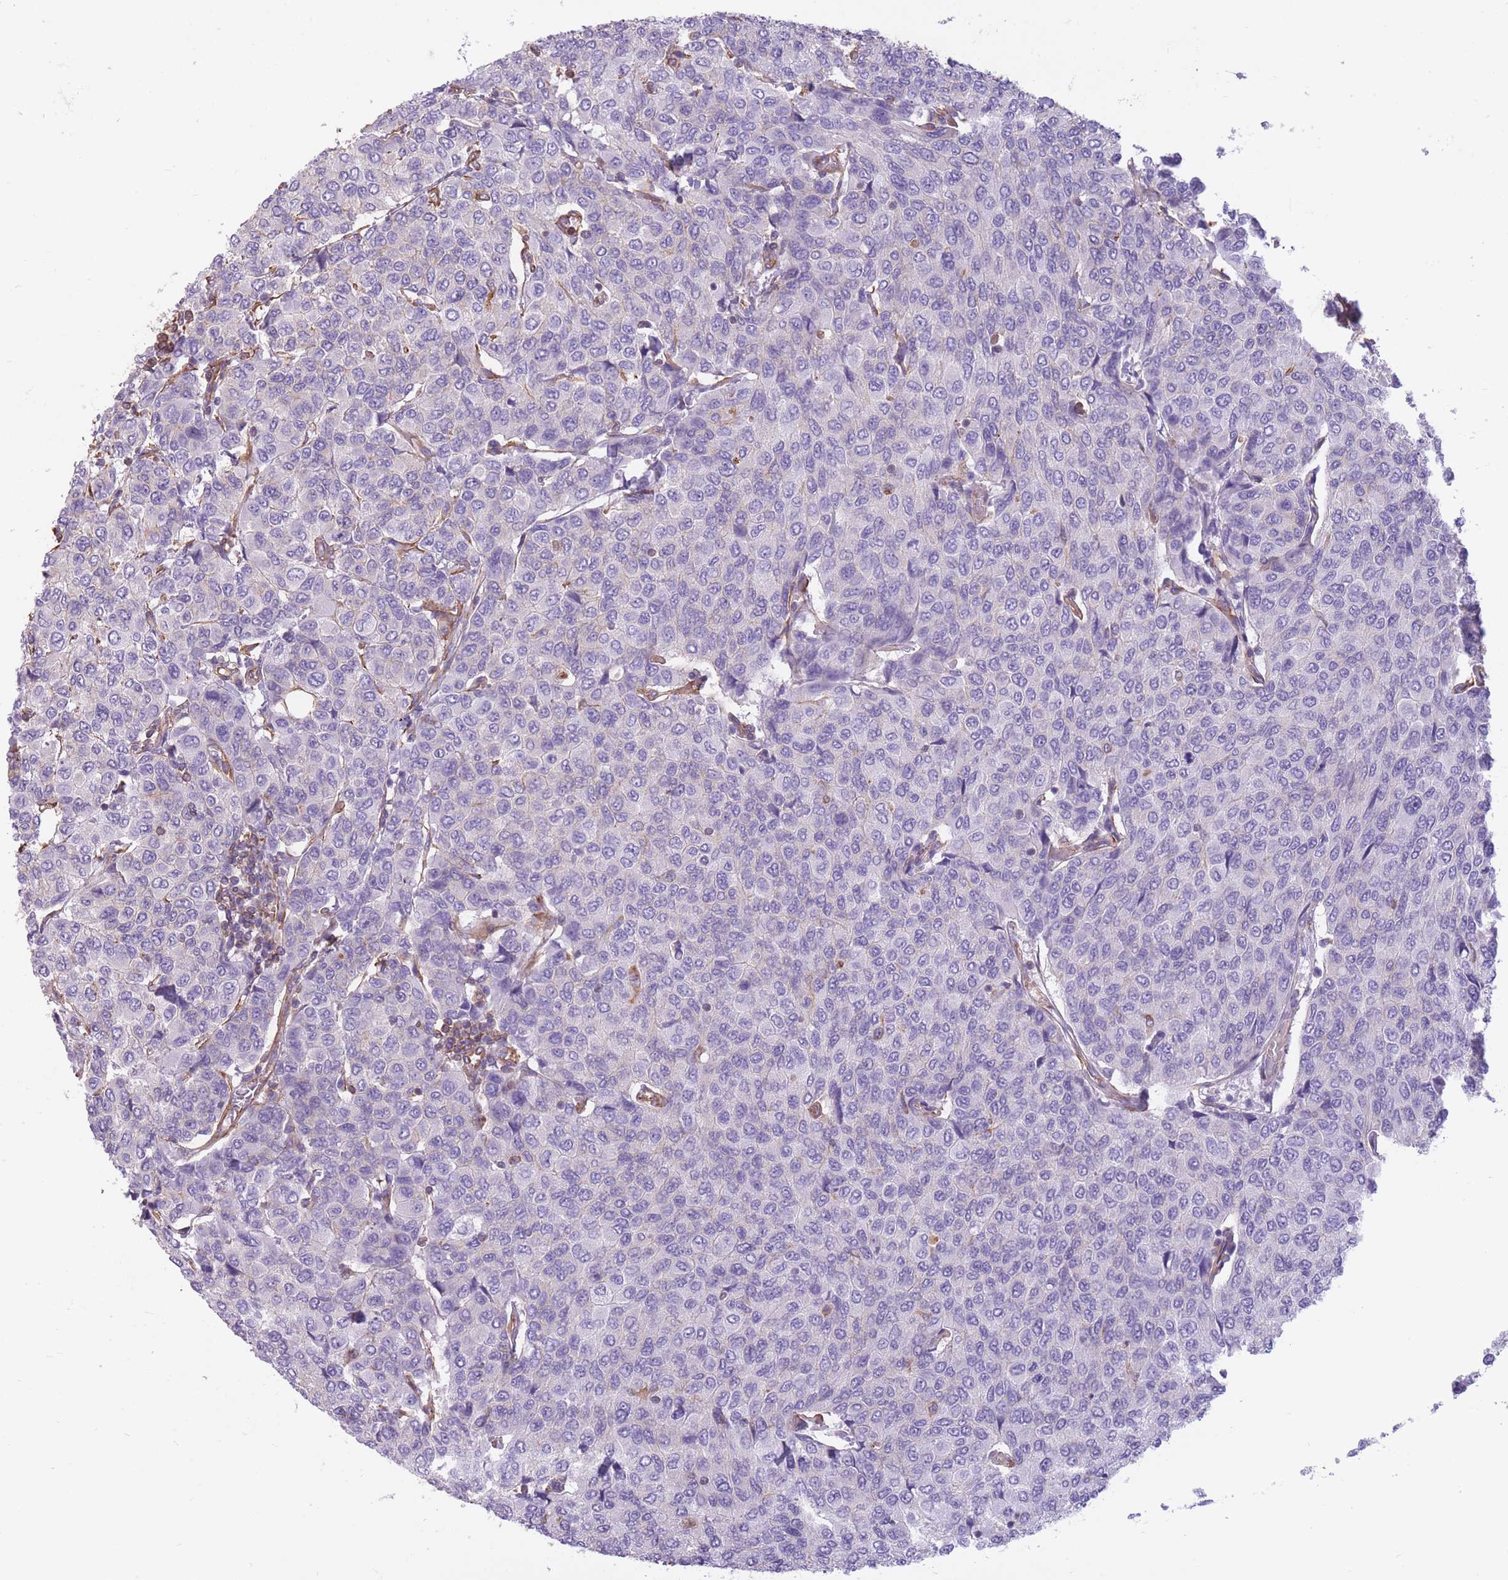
{"staining": {"intensity": "negative", "quantity": "none", "location": "none"}, "tissue": "breast cancer", "cell_type": "Tumor cells", "image_type": "cancer", "snomed": [{"axis": "morphology", "description": "Duct carcinoma"}, {"axis": "topography", "description": "Breast"}], "caption": "A micrograph of human breast cancer (intraductal carcinoma) is negative for staining in tumor cells.", "gene": "ADD1", "patient": {"sex": "female", "age": 55}}